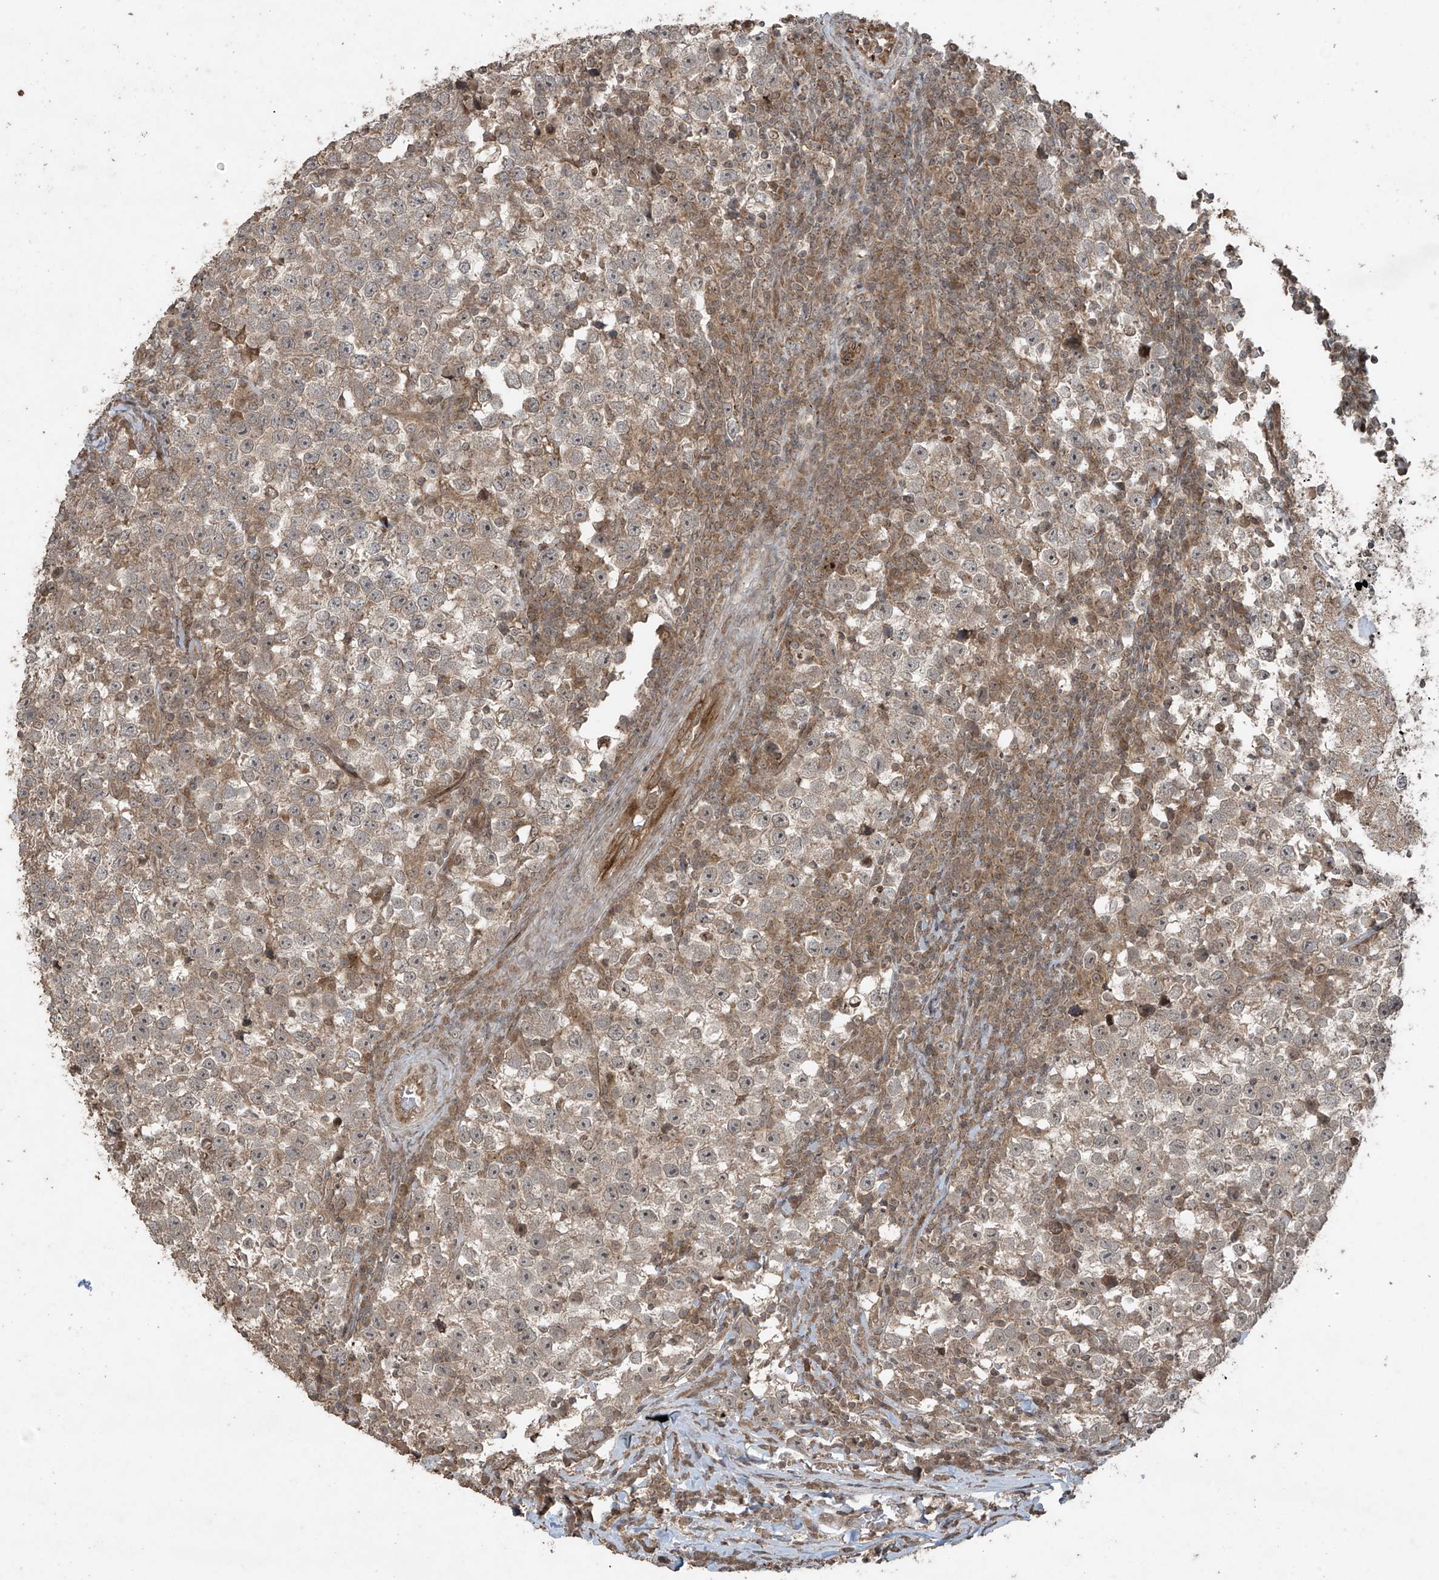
{"staining": {"intensity": "weak", "quantity": ">75%", "location": "cytoplasmic/membranous"}, "tissue": "testis cancer", "cell_type": "Tumor cells", "image_type": "cancer", "snomed": [{"axis": "morphology", "description": "Normal tissue, NOS"}, {"axis": "morphology", "description": "Seminoma, NOS"}, {"axis": "topography", "description": "Testis"}], "caption": "IHC of testis cancer (seminoma) reveals low levels of weak cytoplasmic/membranous expression in approximately >75% of tumor cells.", "gene": "PGPEP1", "patient": {"sex": "male", "age": 43}}